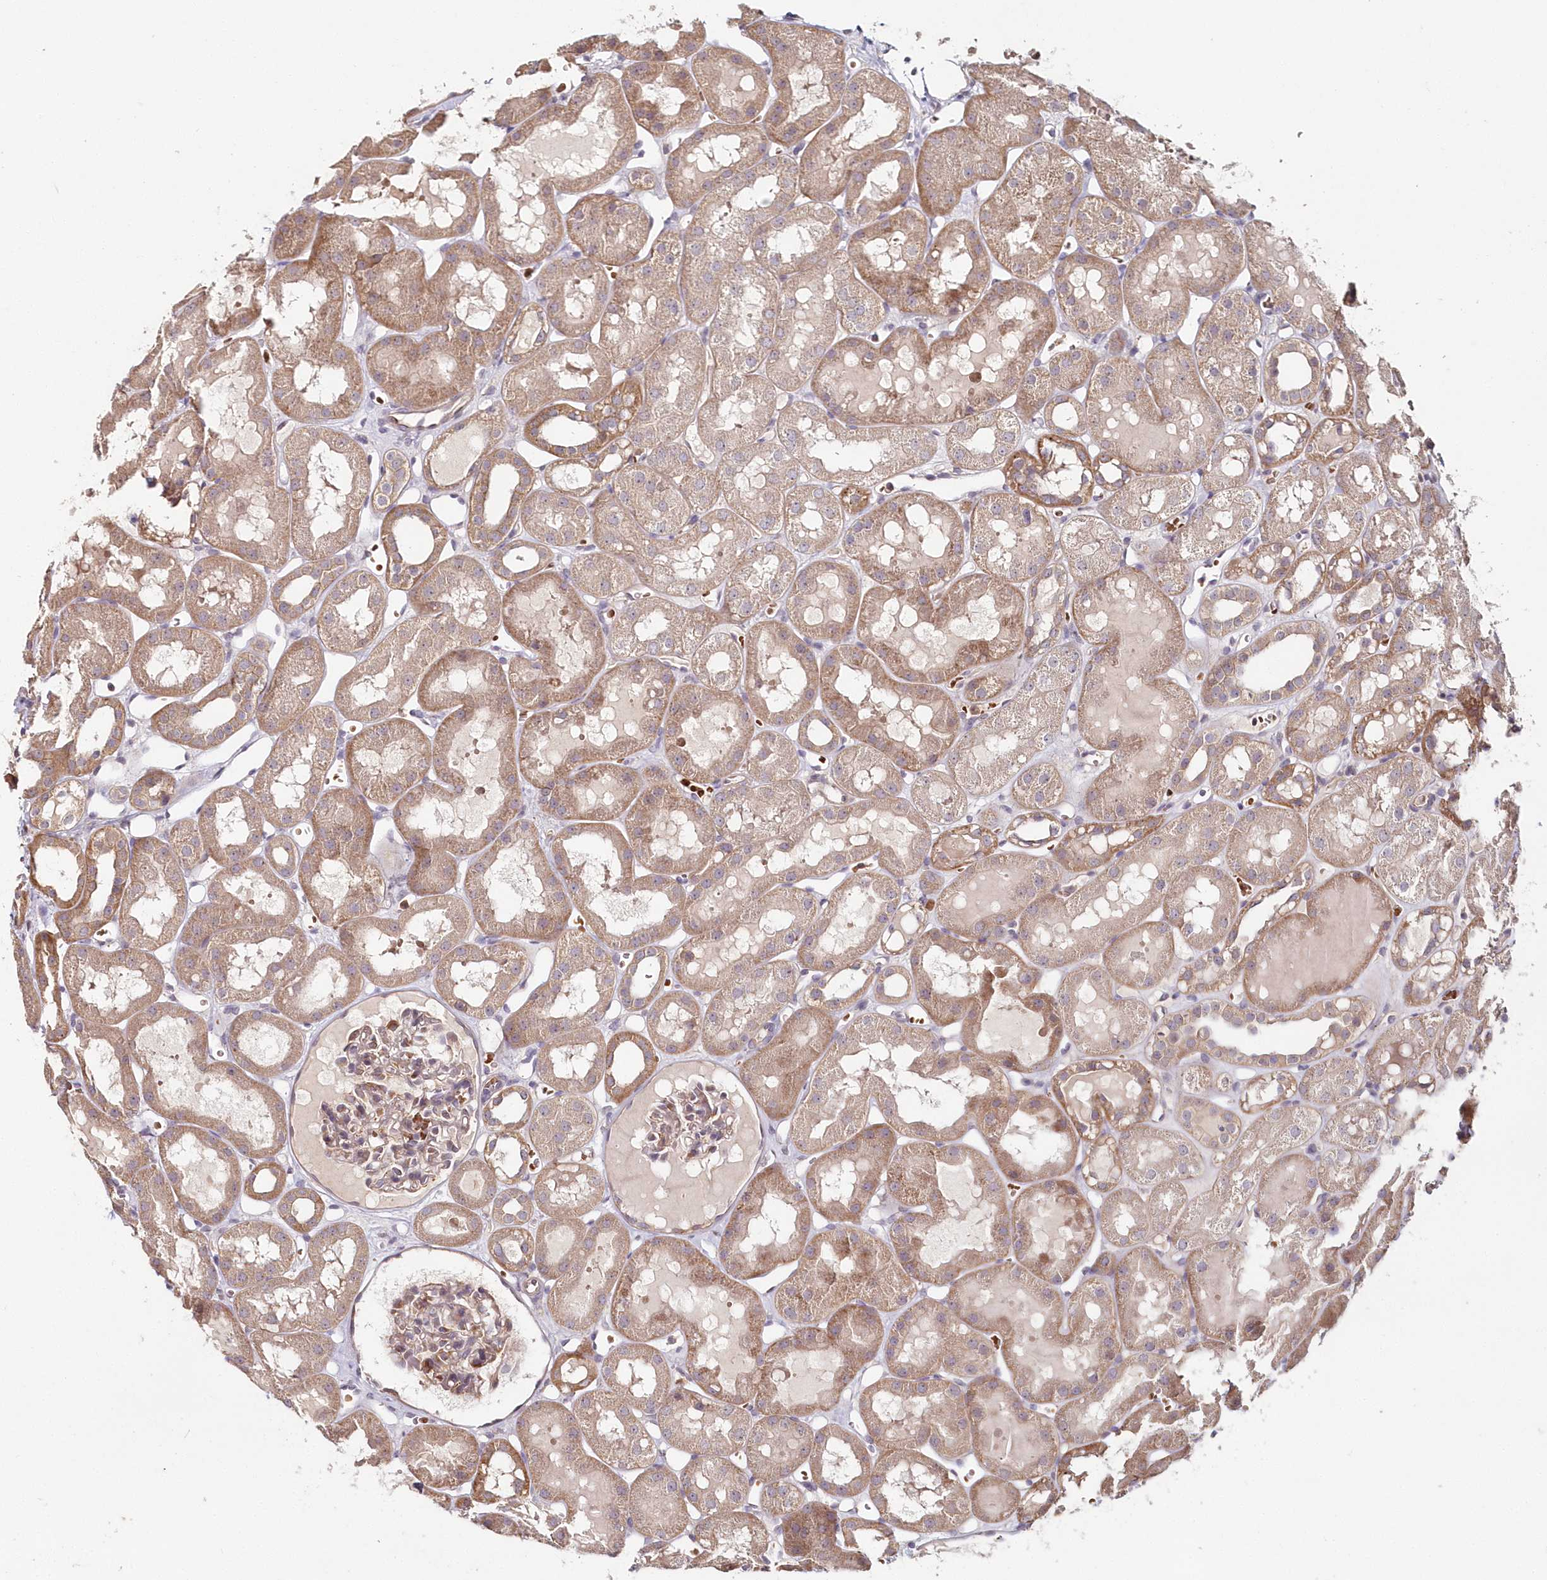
{"staining": {"intensity": "moderate", "quantity": "25%-75%", "location": "cytoplasmic/membranous"}, "tissue": "kidney", "cell_type": "Cells in glomeruli", "image_type": "normal", "snomed": [{"axis": "morphology", "description": "Normal tissue, NOS"}, {"axis": "topography", "description": "Kidney"}, {"axis": "topography", "description": "Urinary bladder"}], "caption": "Kidney stained with a brown dye demonstrates moderate cytoplasmic/membranous positive positivity in about 25%-75% of cells in glomeruli.", "gene": "HYCC2", "patient": {"sex": "male", "age": 16}}